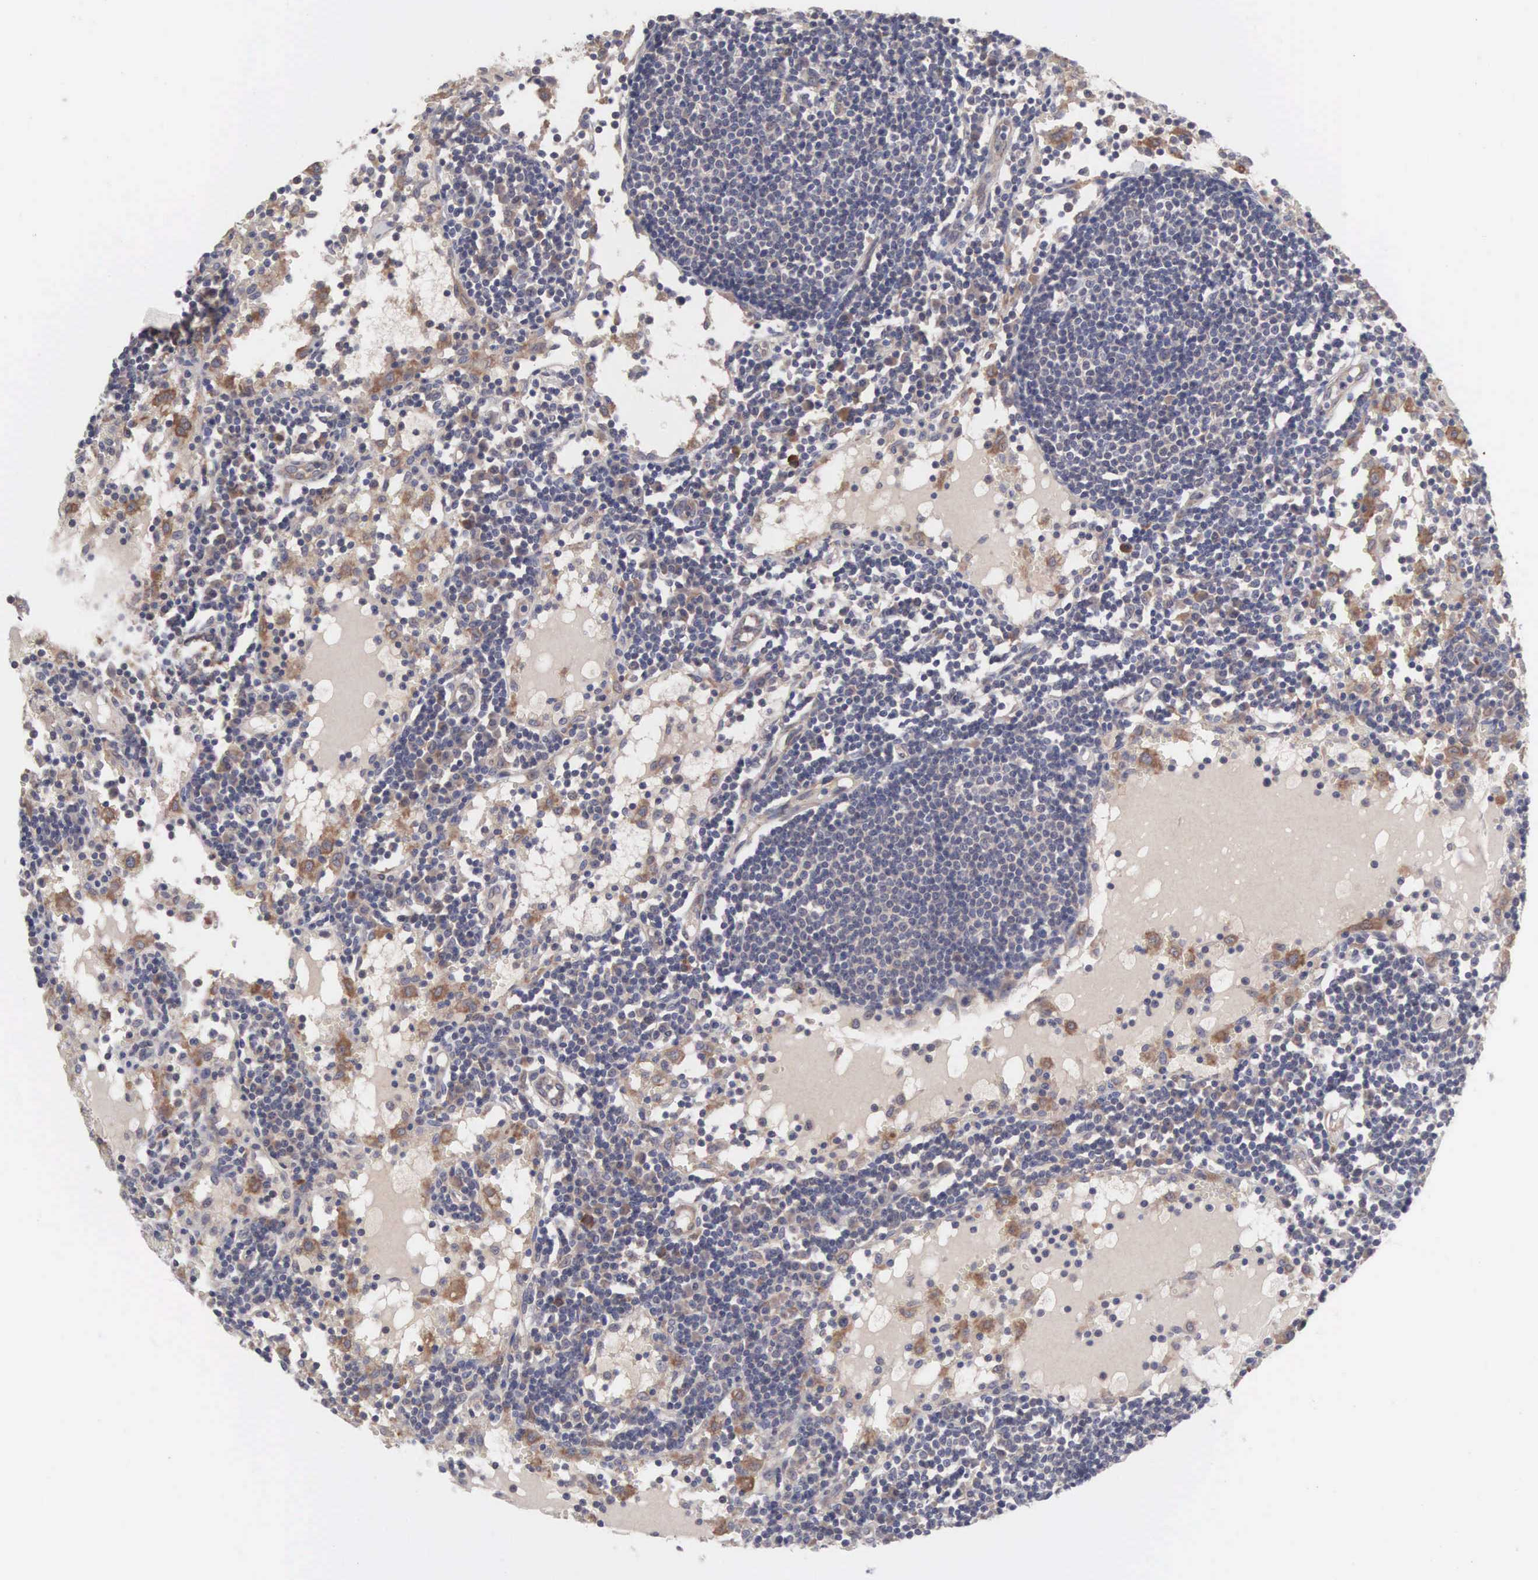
{"staining": {"intensity": "moderate", "quantity": "<25%", "location": "cytoplasmic/membranous"}, "tissue": "lymph node", "cell_type": "Non-germinal center cells", "image_type": "normal", "snomed": [{"axis": "morphology", "description": "Normal tissue, NOS"}, {"axis": "topography", "description": "Lymph node"}], "caption": "A brown stain shows moderate cytoplasmic/membranous staining of a protein in non-germinal center cells of unremarkable lymph node. Nuclei are stained in blue.", "gene": "INF2", "patient": {"sex": "female", "age": 55}}